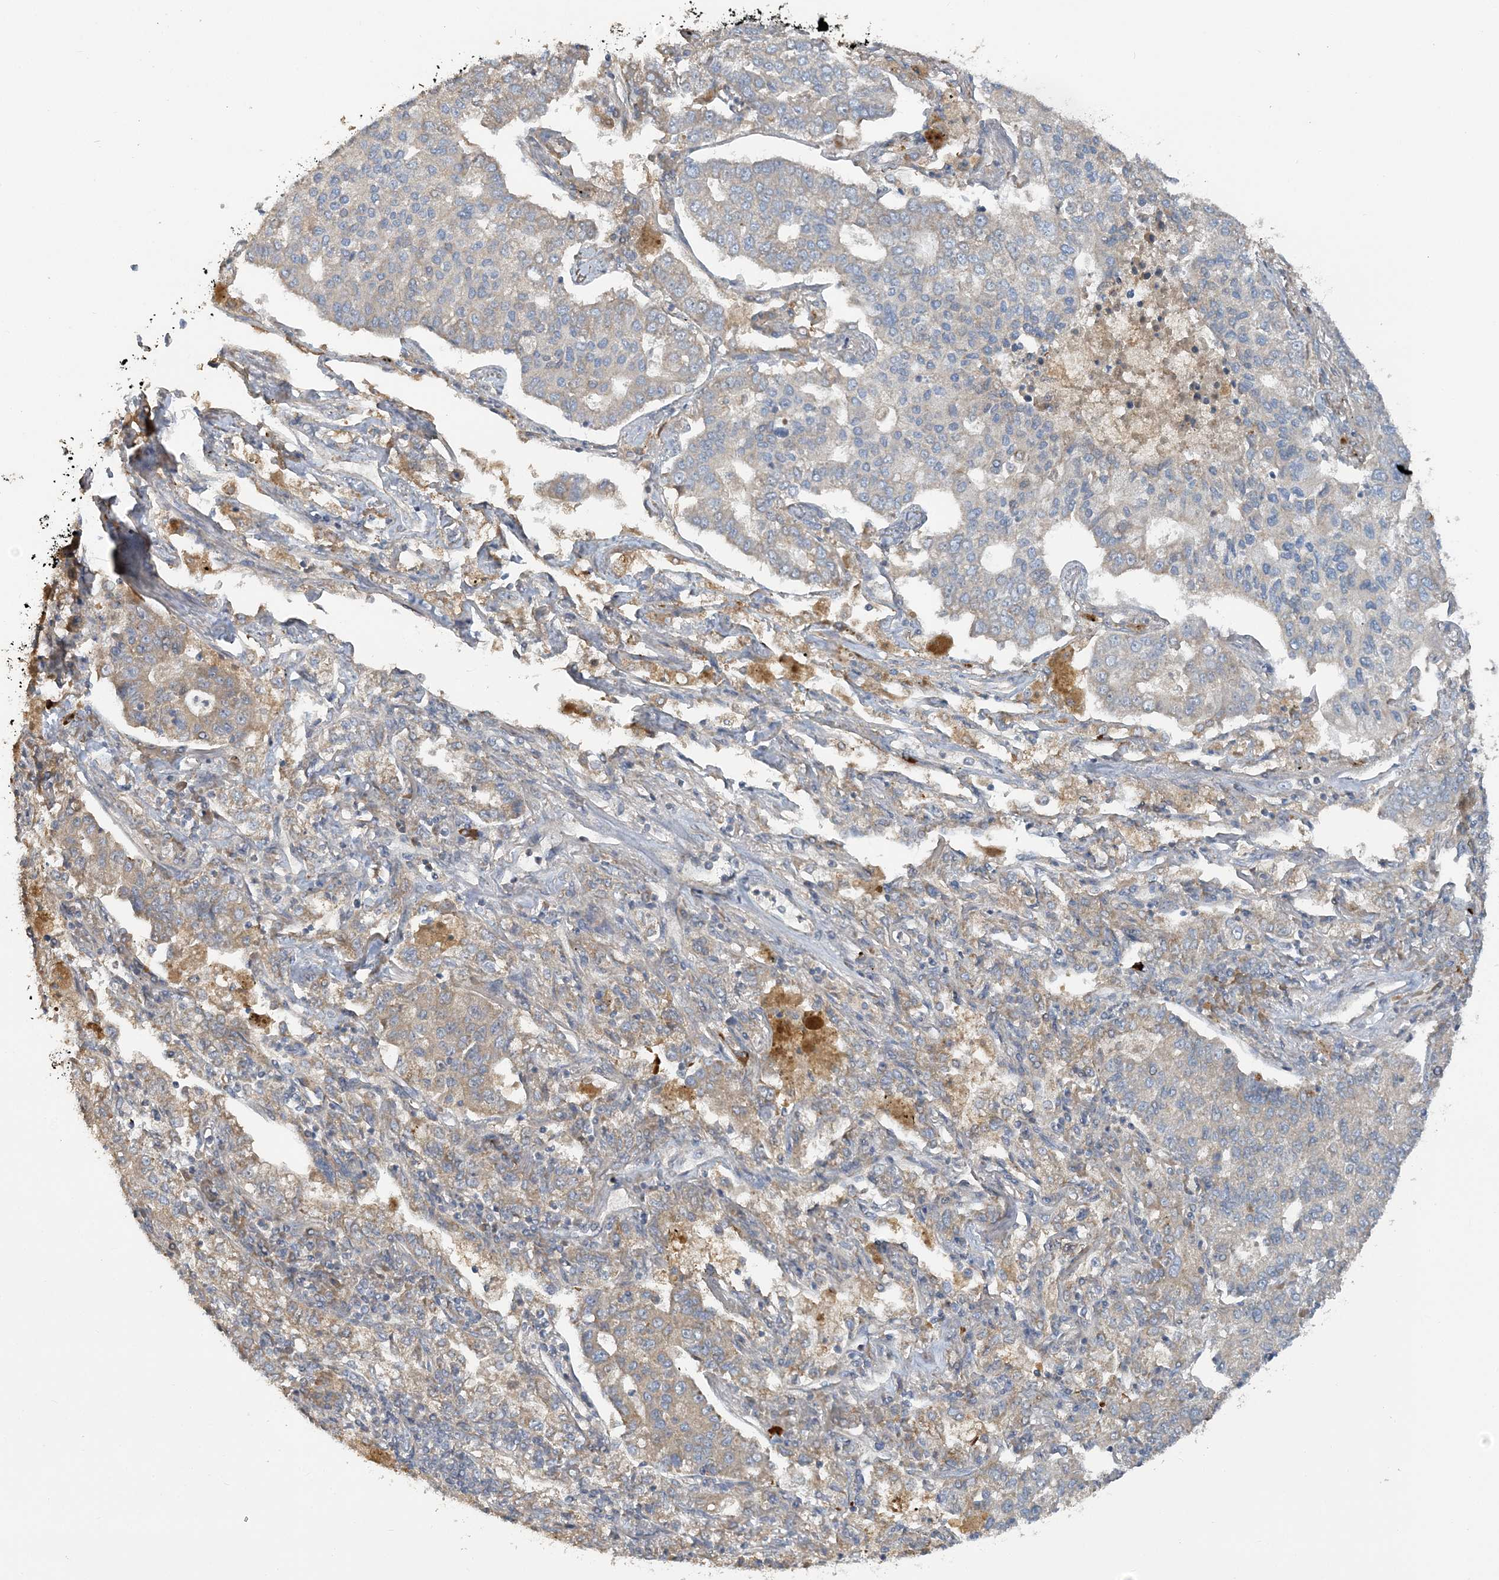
{"staining": {"intensity": "weak", "quantity": "<25%", "location": "cytoplasmic/membranous"}, "tissue": "lung cancer", "cell_type": "Tumor cells", "image_type": "cancer", "snomed": [{"axis": "morphology", "description": "Adenocarcinoma, NOS"}, {"axis": "topography", "description": "Lung"}], "caption": "High magnification brightfield microscopy of lung cancer stained with DAB (brown) and counterstained with hematoxylin (blue): tumor cells show no significant staining. (DAB (3,3'-diaminobenzidine) immunohistochemistry (IHC), high magnification).", "gene": "SLC4A10", "patient": {"sex": "male", "age": 49}}